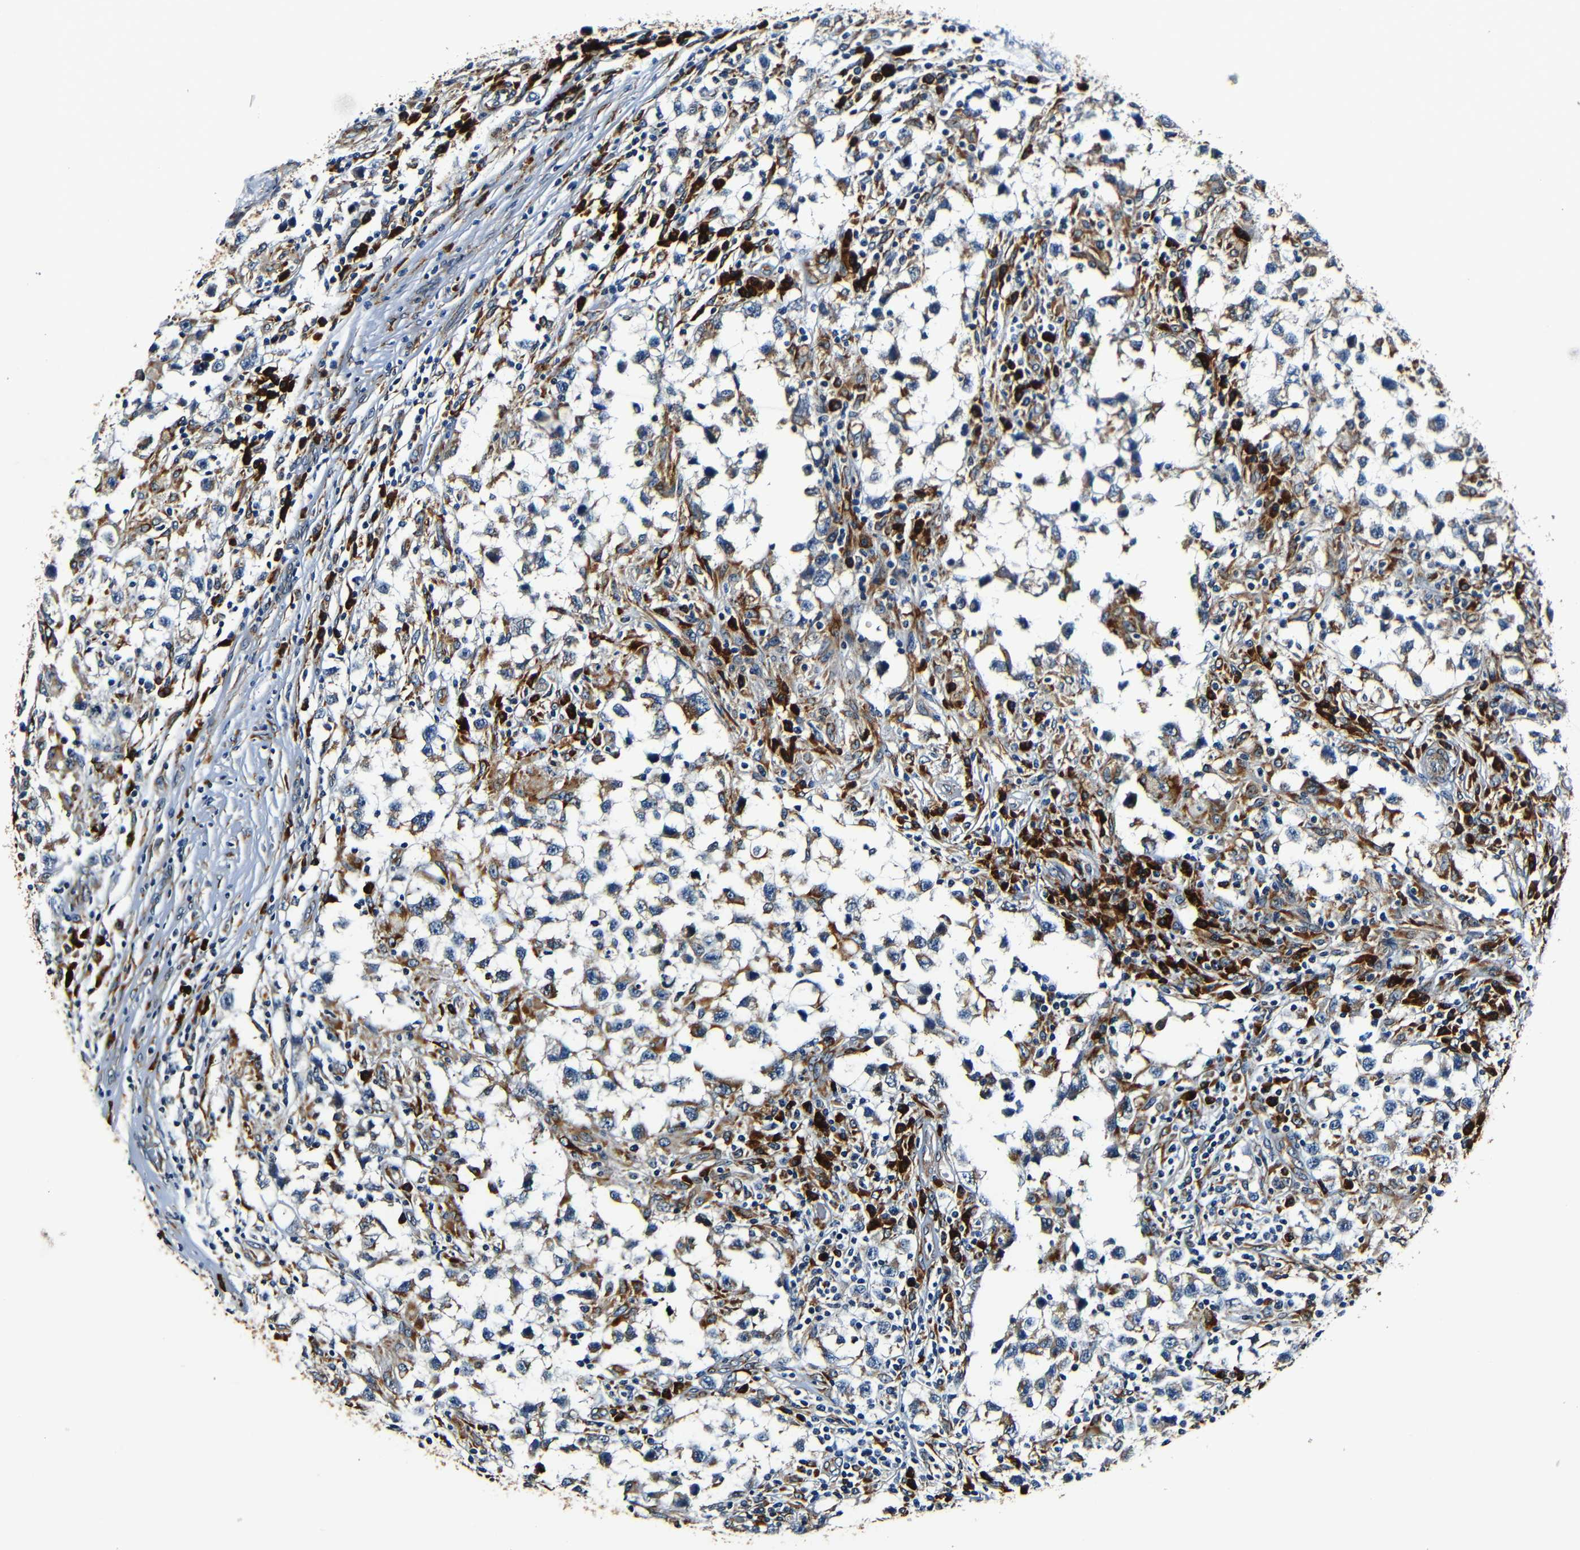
{"staining": {"intensity": "weak", "quantity": ">75%", "location": "cytoplasmic/membranous"}, "tissue": "testis cancer", "cell_type": "Tumor cells", "image_type": "cancer", "snomed": [{"axis": "morphology", "description": "Carcinoma, Embryonal, NOS"}, {"axis": "topography", "description": "Testis"}], "caption": "This photomicrograph shows IHC staining of embryonal carcinoma (testis), with low weak cytoplasmic/membranous positivity in approximately >75% of tumor cells.", "gene": "RRBP1", "patient": {"sex": "male", "age": 21}}